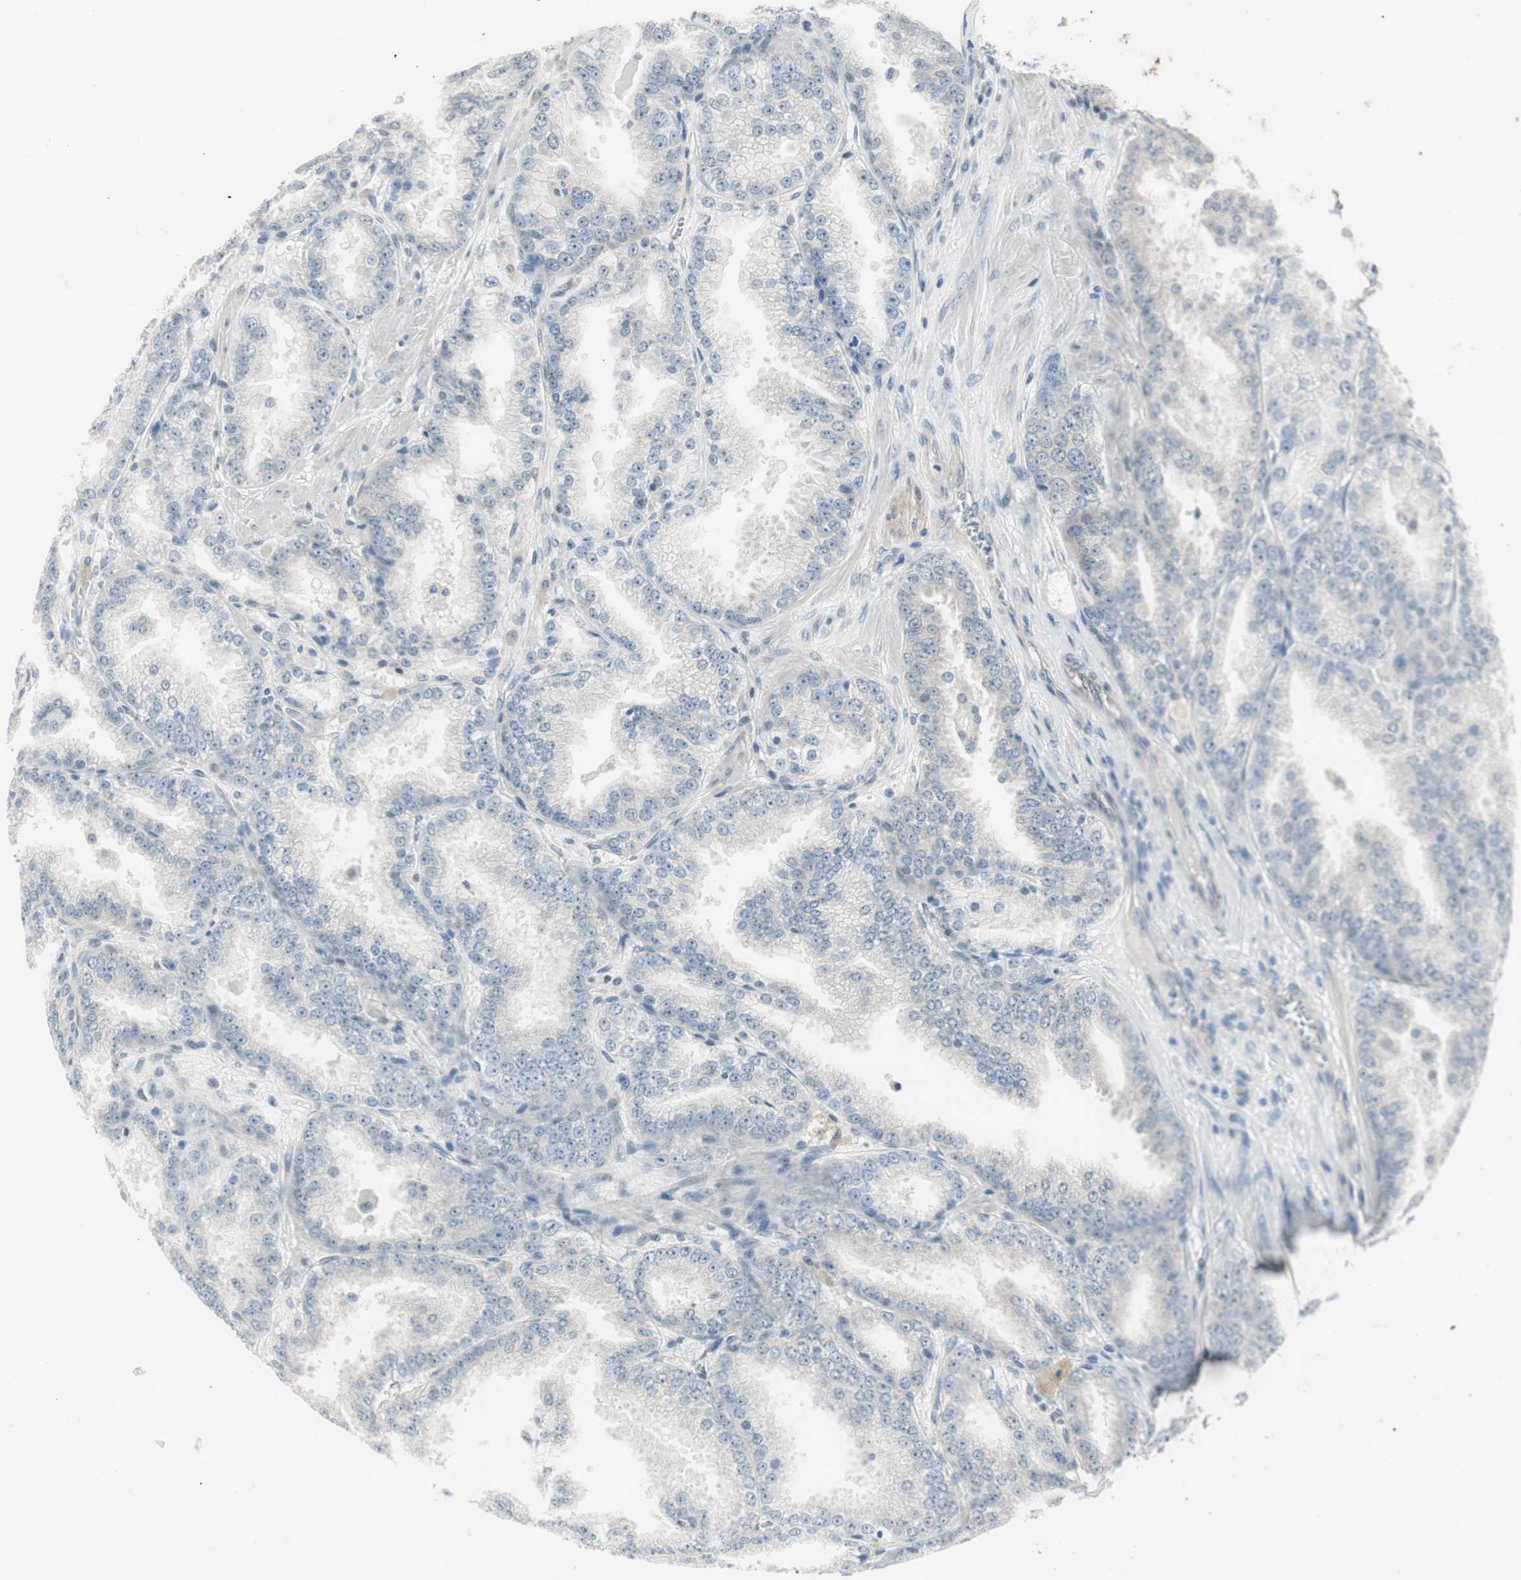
{"staining": {"intensity": "negative", "quantity": "none", "location": "none"}, "tissue": "prostate cancer", "cell_type": "Tumor cells", "image_type": "cancer", "snomed": [{"axis": "morphology", "description": "Adenocarcinoma, High grade"}, {"axis": "topography", "description": "Prostate"}], "caption": "The photomicrograph shows no staining of tumor cells in high-grade adenocarcinoma (prostate).", "gene": "ITGB4", "patient": {"sex": "male", "age": 61}}